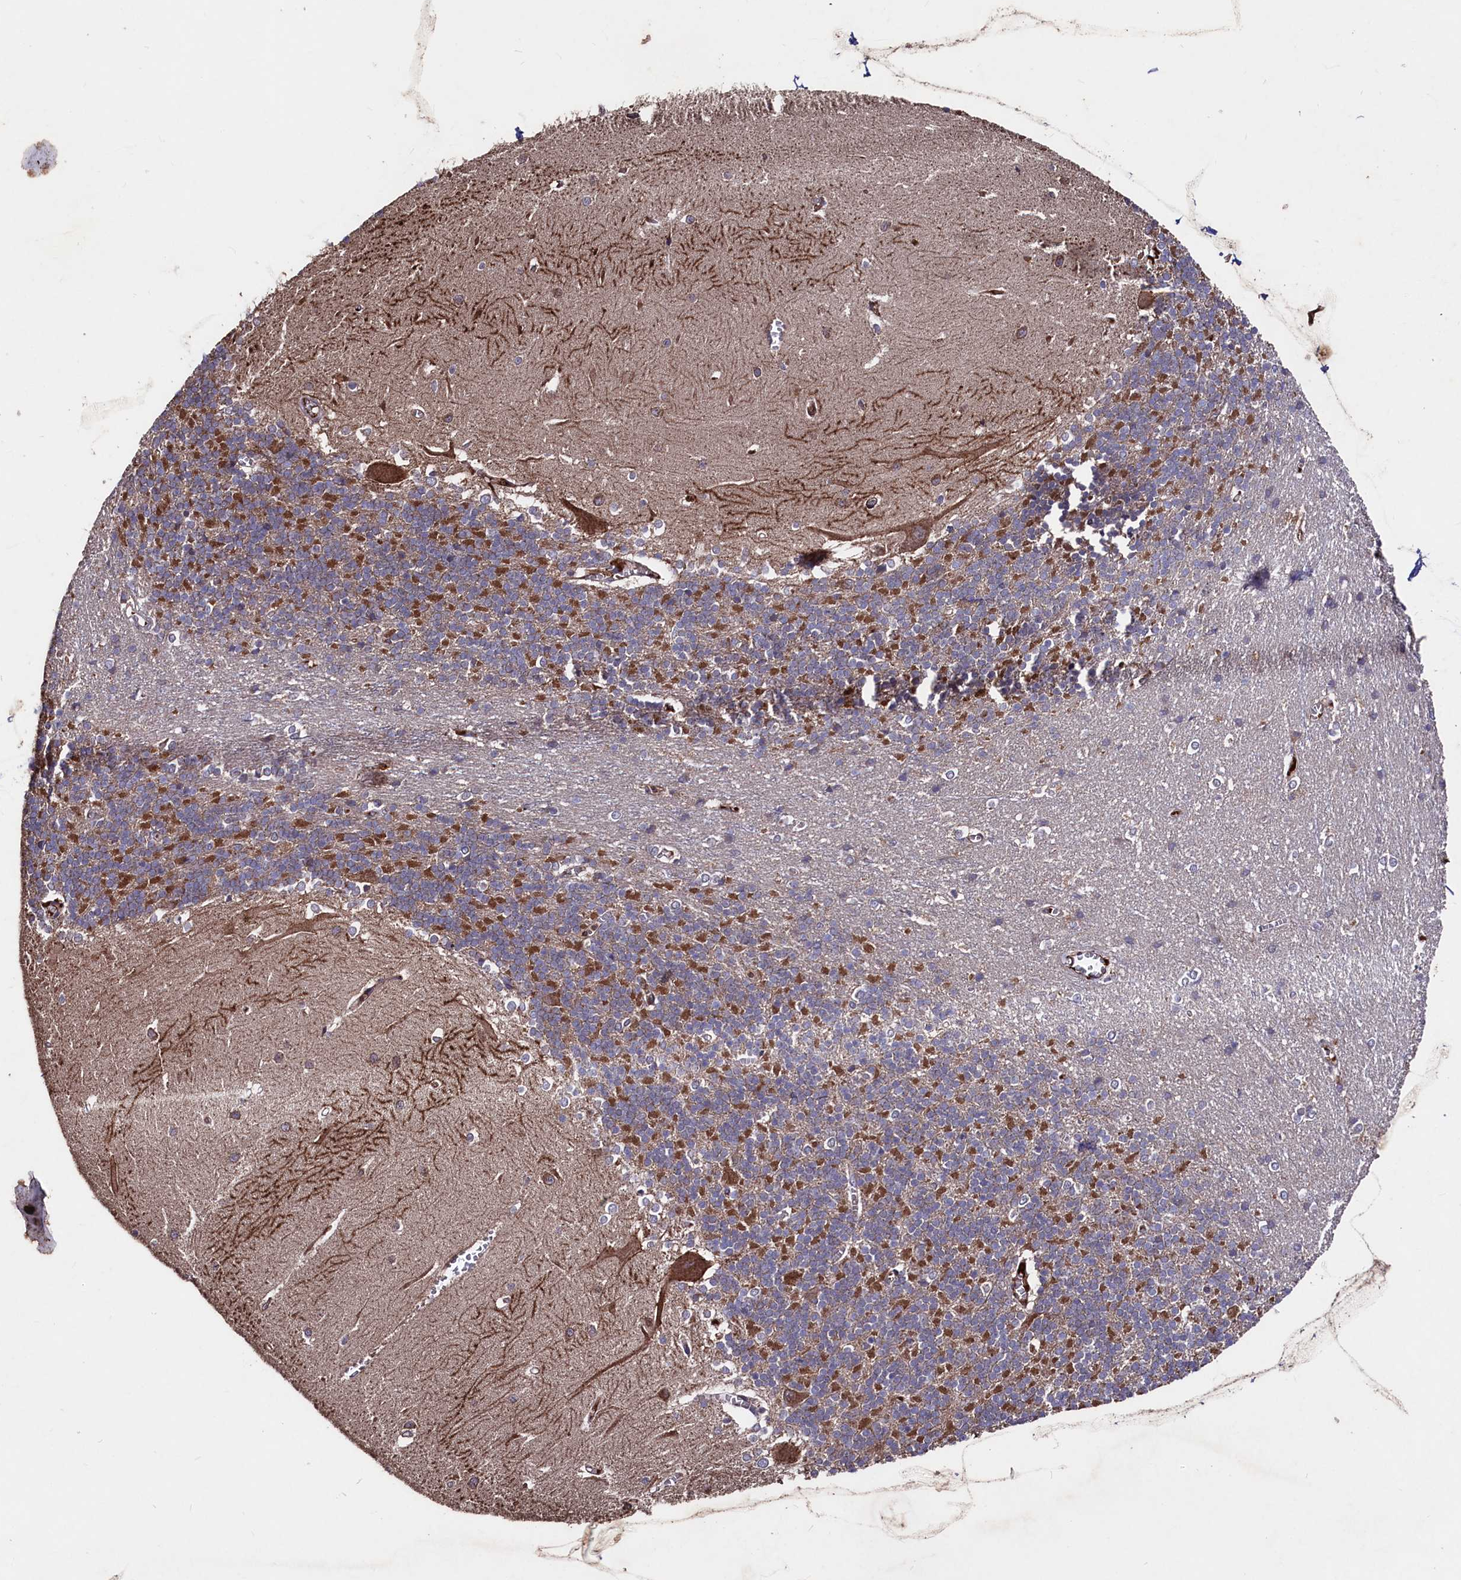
{"staining": {"intensity": "moderate", "quantity": ">75%", "location": "cytoplasmic/membranous"}, "tissue": "cerebellum", "cell_type": "Cells in granular layer", "image_type": "normal", "snomed": [{"axis": "morphology", "description": "Normal tissue, NOS"}, {"axis": "topography", "description": "Cerebellum"}], "caption": "A high-resolution histopathology image shows immunohistochemistry staining of benign cerebellum, which reveals moderate cytoplasmic/membranous positivity in approximately >75% of cells in granular layer.", "gene": "MYO1H", "patient": {"sex": "male", "age": 37}}